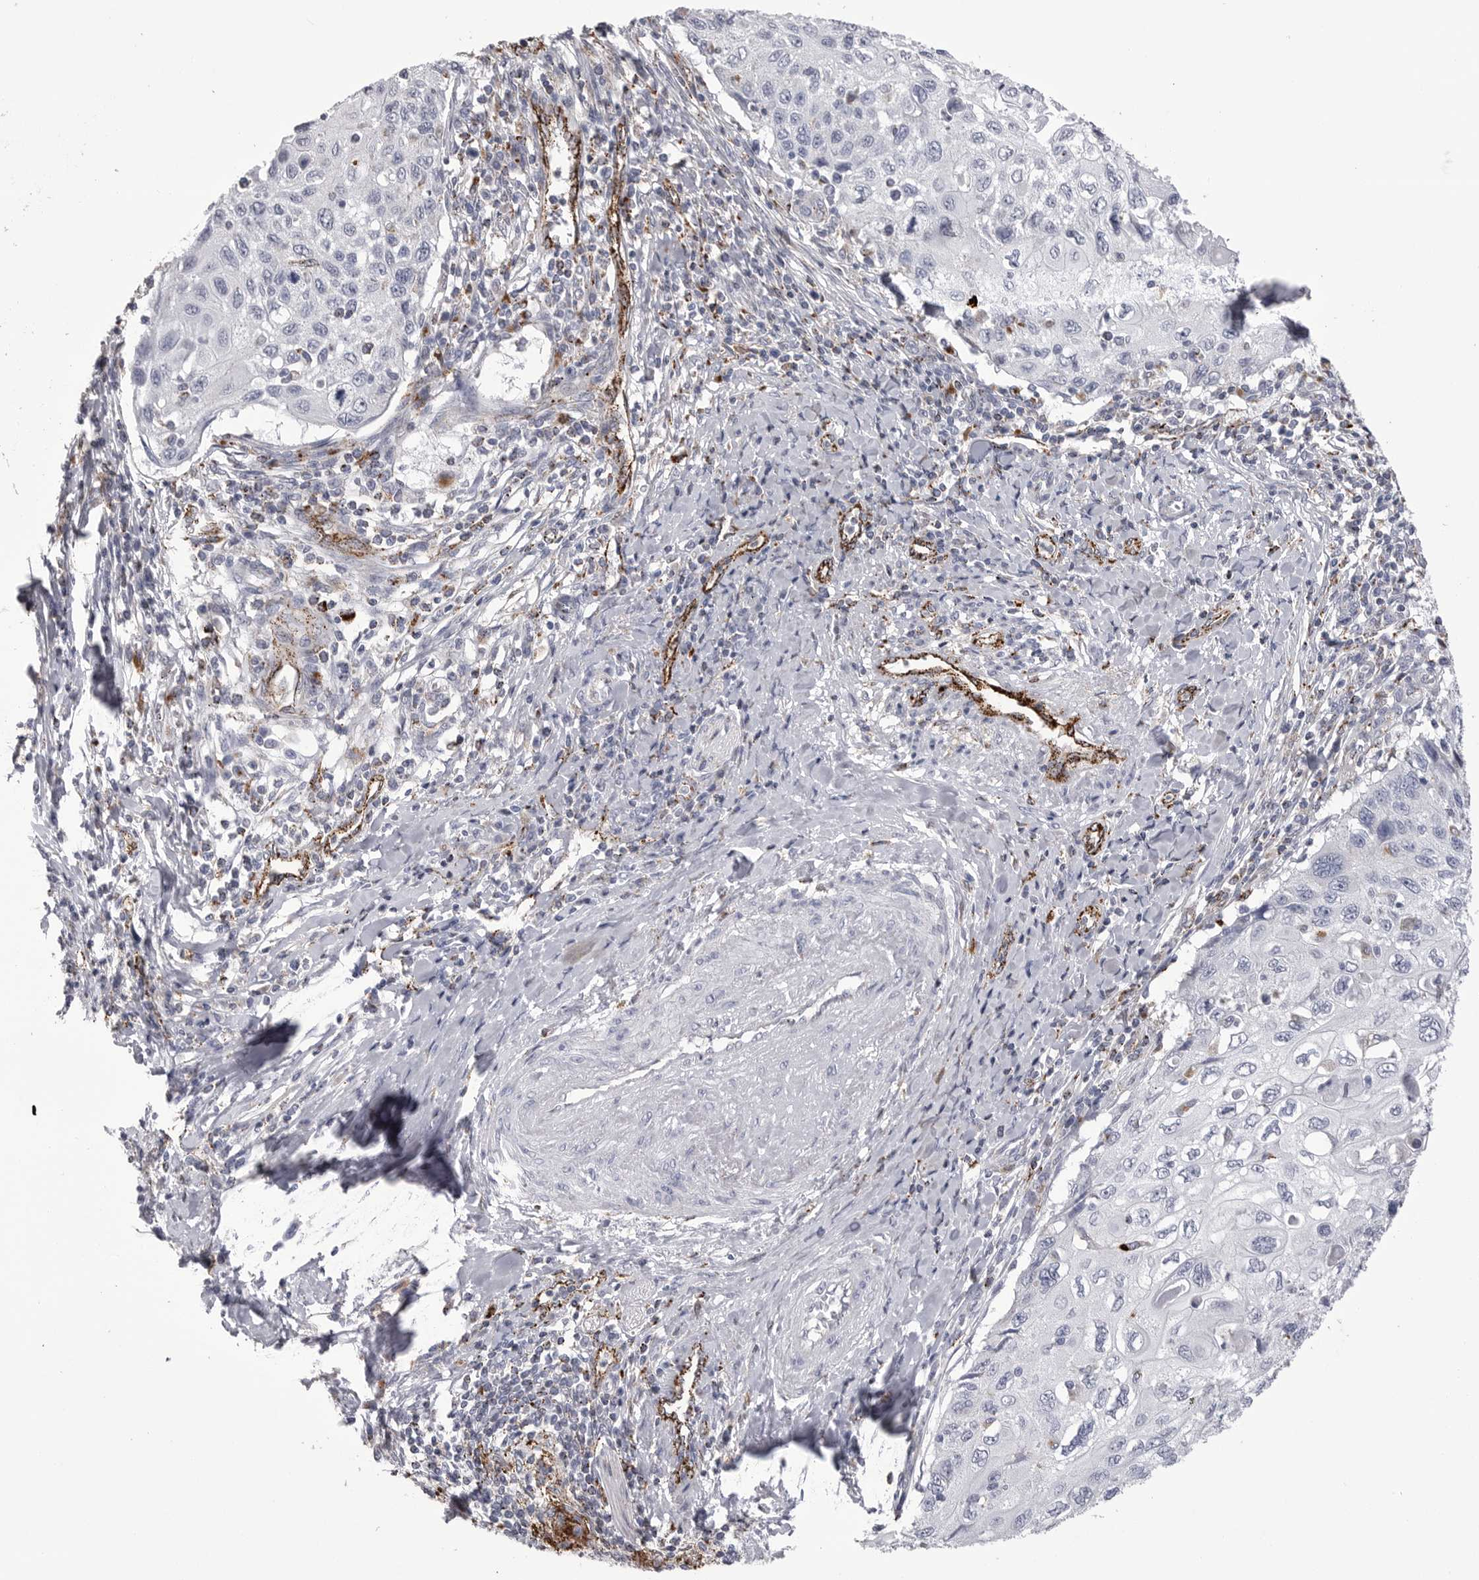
{"staining": {"intensity": "negative", "quantity": "none", "location": "none"}, "tissue": "cervical cancer", "cell_type": "Tumor cells", "image_type": "cancer", "snomed": [{"axis": "morphology", "description": "Squamous cell carcinoma, NOS"}, {"axis": "topography", "description": "Cervix"}], "caption": "IHC of human cervical squamous cell carcinoma demonstrates no staining in tumor cells.", "gene": "PSPN", "patient": {"sex": "female", "age": 70}}